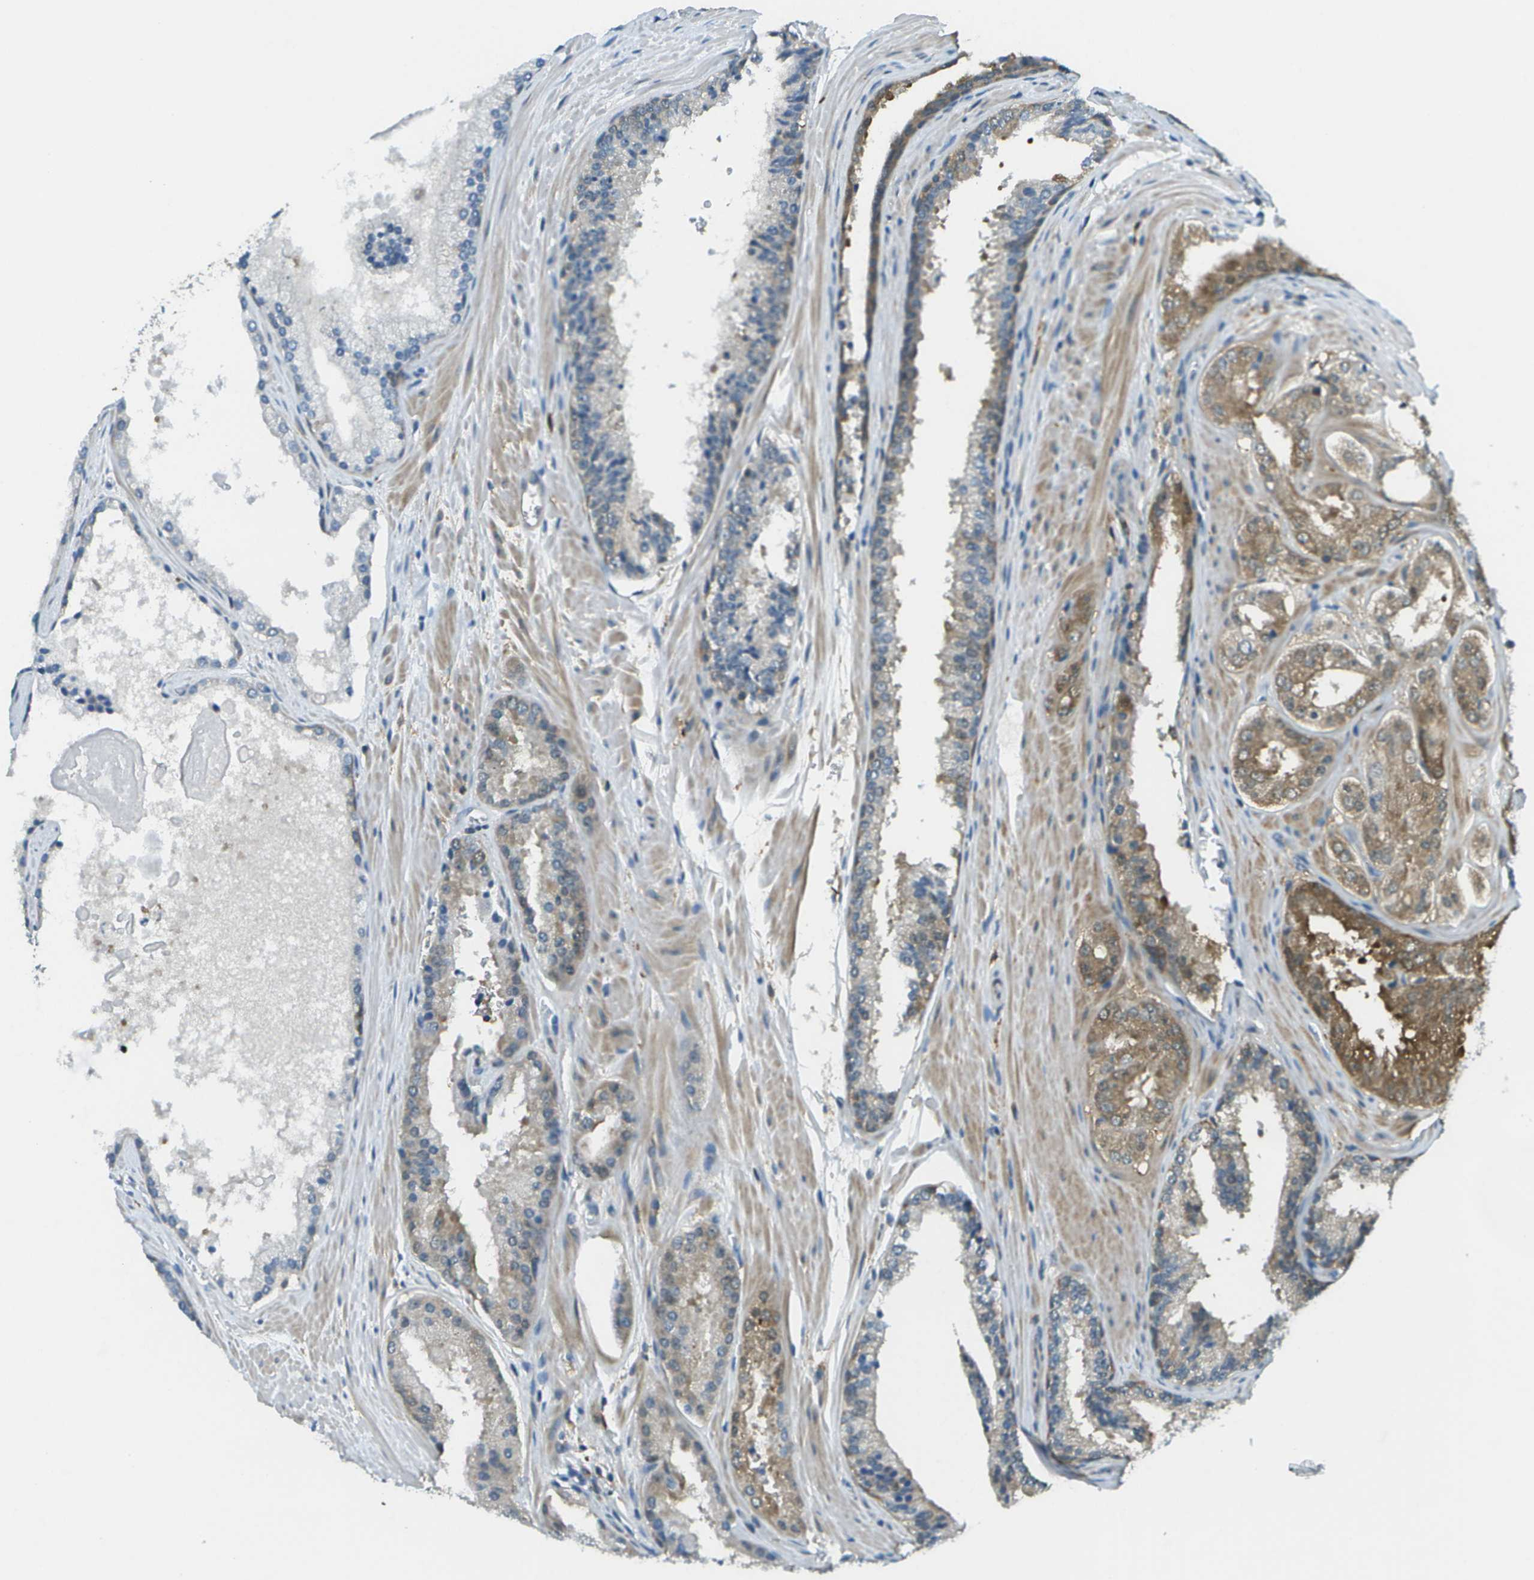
{"staining": {"intensity": "moderate", "quantity": "25%-75%", "location": "cytoplasmic/membranous"}, "tissue": "prostate cancer", "cell_type": "Tumor cells", "image_type": "cancer", "snomed": [{"axis": "morphology", "description": "Adenocarcinoma, High grade"}, {"axis": "topography", "description": "Prostate"}], "caption": "This is a photomicrograph of immunohistochemistry staining of prostate high-grade adenocarcinoma, which shows moderate expression in the cytoplasmic/membranous of tumor cells.", "gene": "CDH23", "patient": {"sex": "male", "age": 65}}